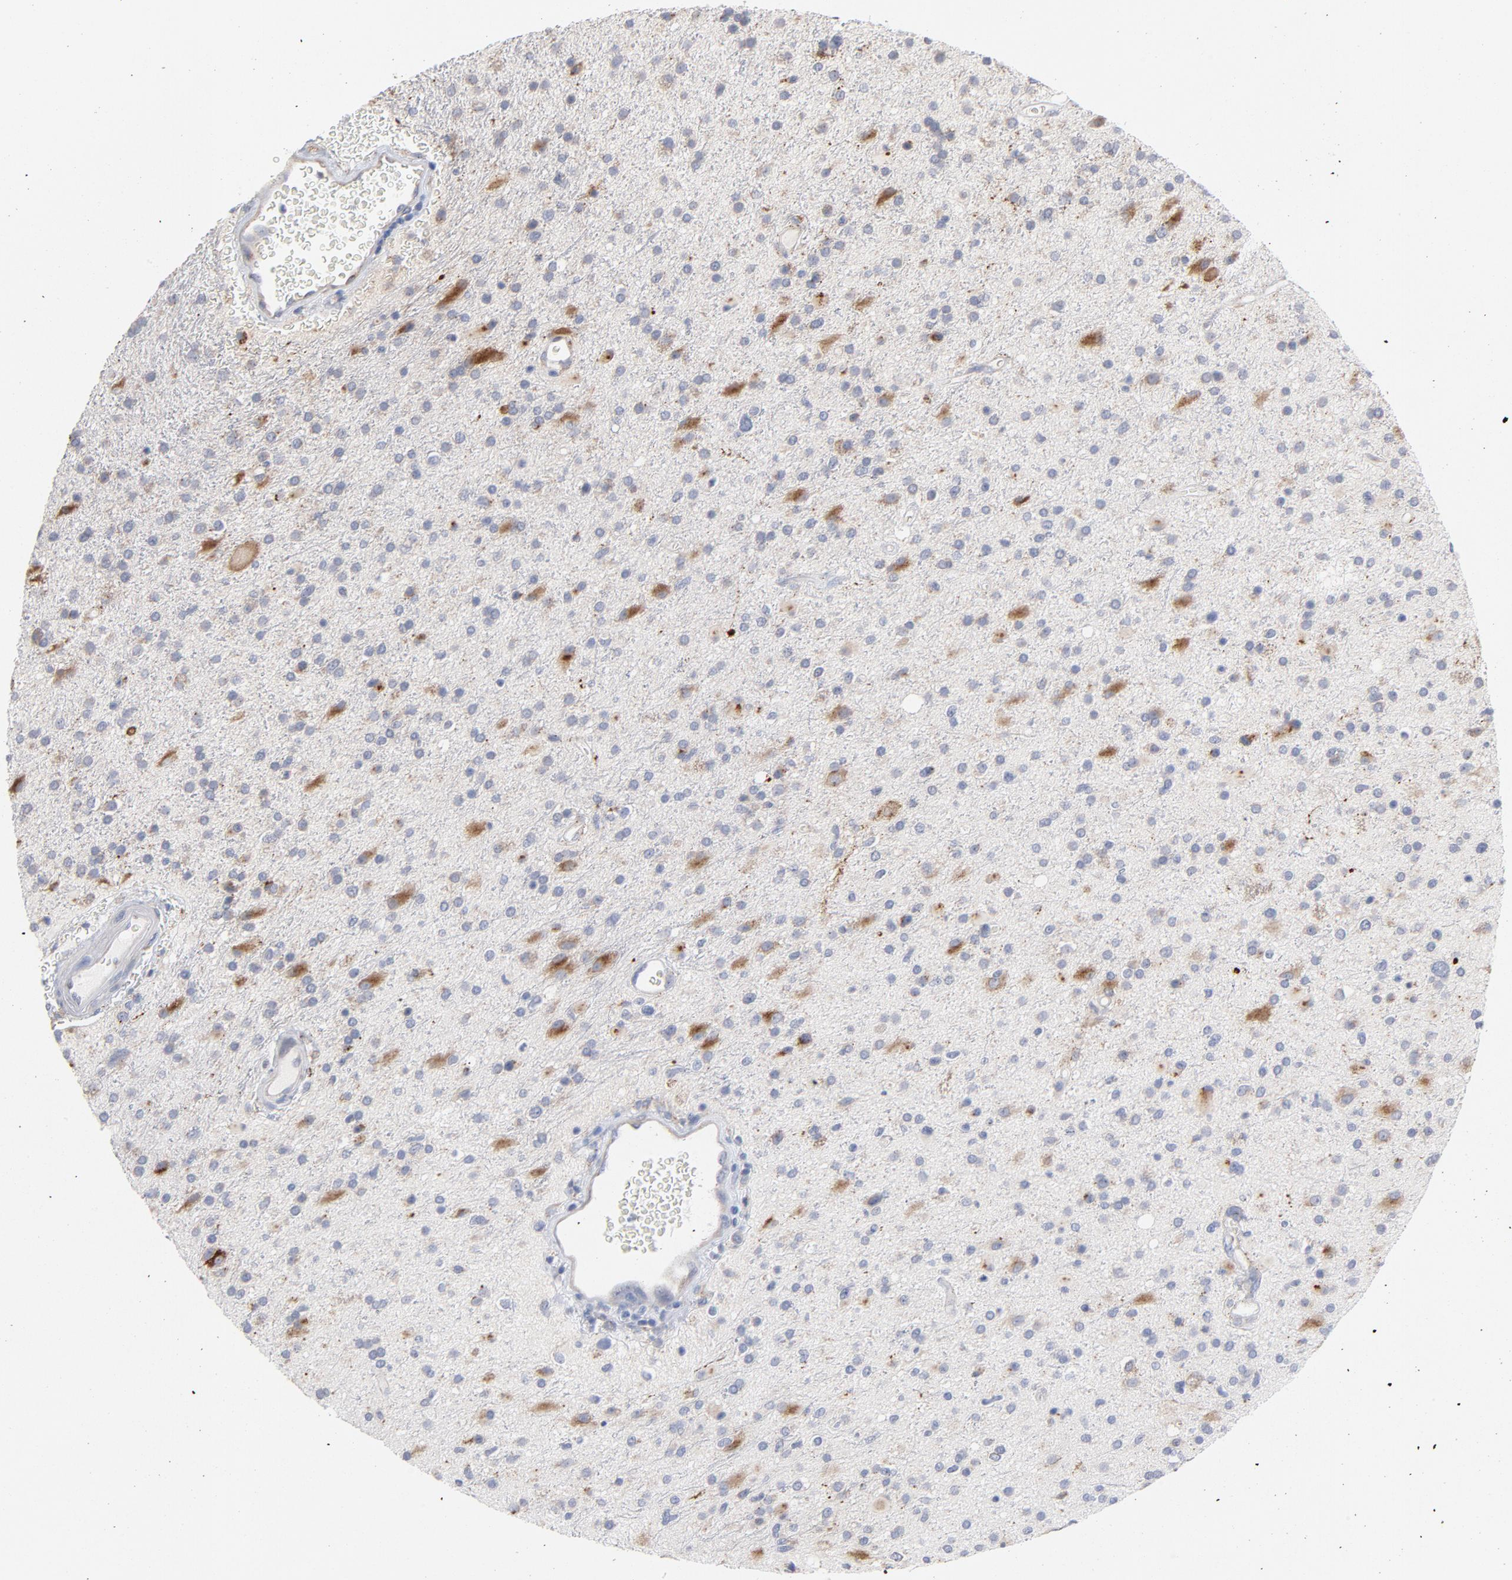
{"staining": {"intensity": "negative", "quantity": "none", "location": "none"}, "tissue": "glioma", "cell_type": "Tumor cells", "image_type": "cancer", "snomed": [{"axis": "morphology", "description": "Glioma, malignant, High grade"}, {"axis": "topography", "description": "Brain"}], "caption": "Glioma stained for a protein using immunohistochemistry (IHC) displays no staining tumor cells.", "gene": "CPE", "patient": {"sex": "male", "age": 33}}